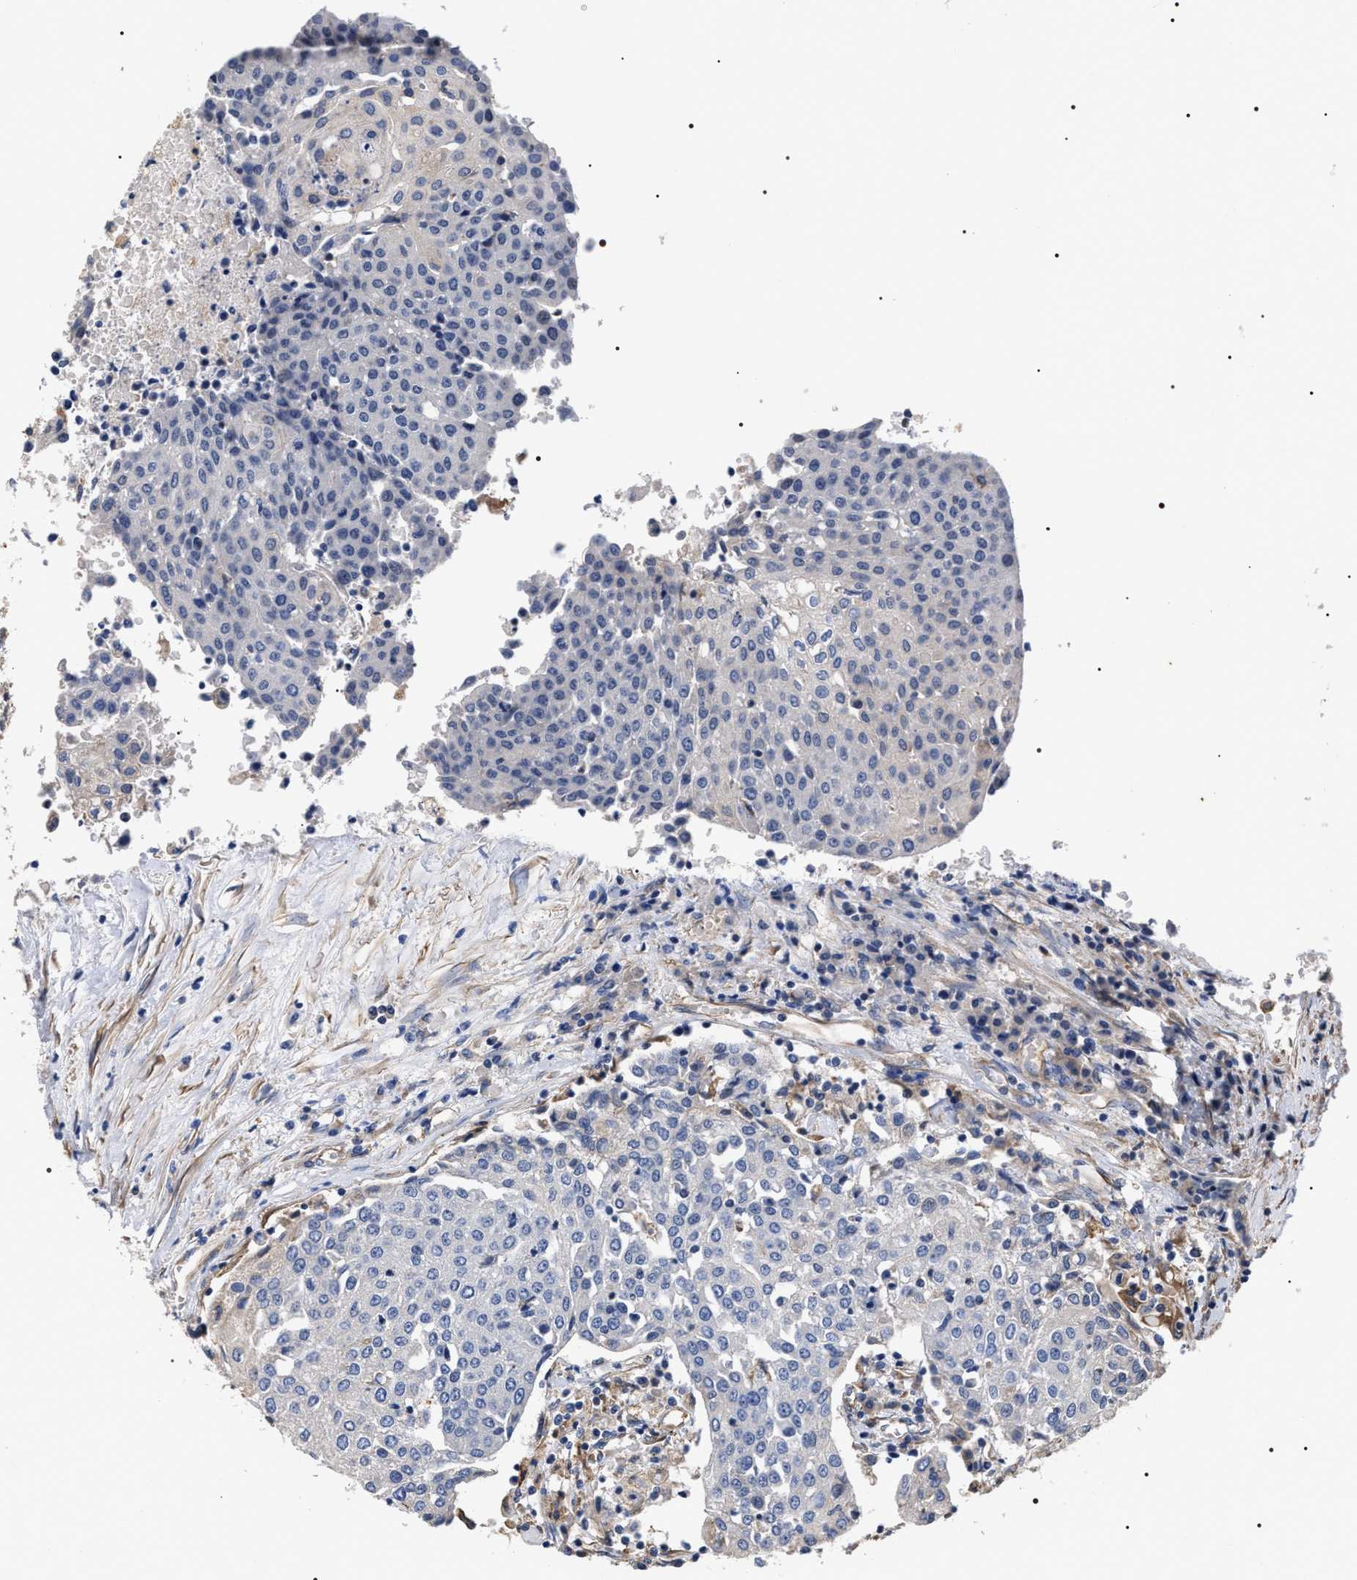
{"staining": {"intensity": "negative", "quantity": "none", "location": "none"}, "tissue": "urothelial cancer", "cell_type": "Tumor cells", "image_type": "cancer", "snomed": [{"axis": "morphology", "description": "Urothelial carcinoma, High grade"}, {"axis": "topography", "description": "Urinary bladder"}], "caption": "A histopathology image of human urothelial cancer is negative for staining in tumor cells. (DAB immunohistochemistry (IHC) visualized using brightfield microscopy, high magnification).", "gene": "TSPAN33", "patient": {"sex": "female", "age": 85}}